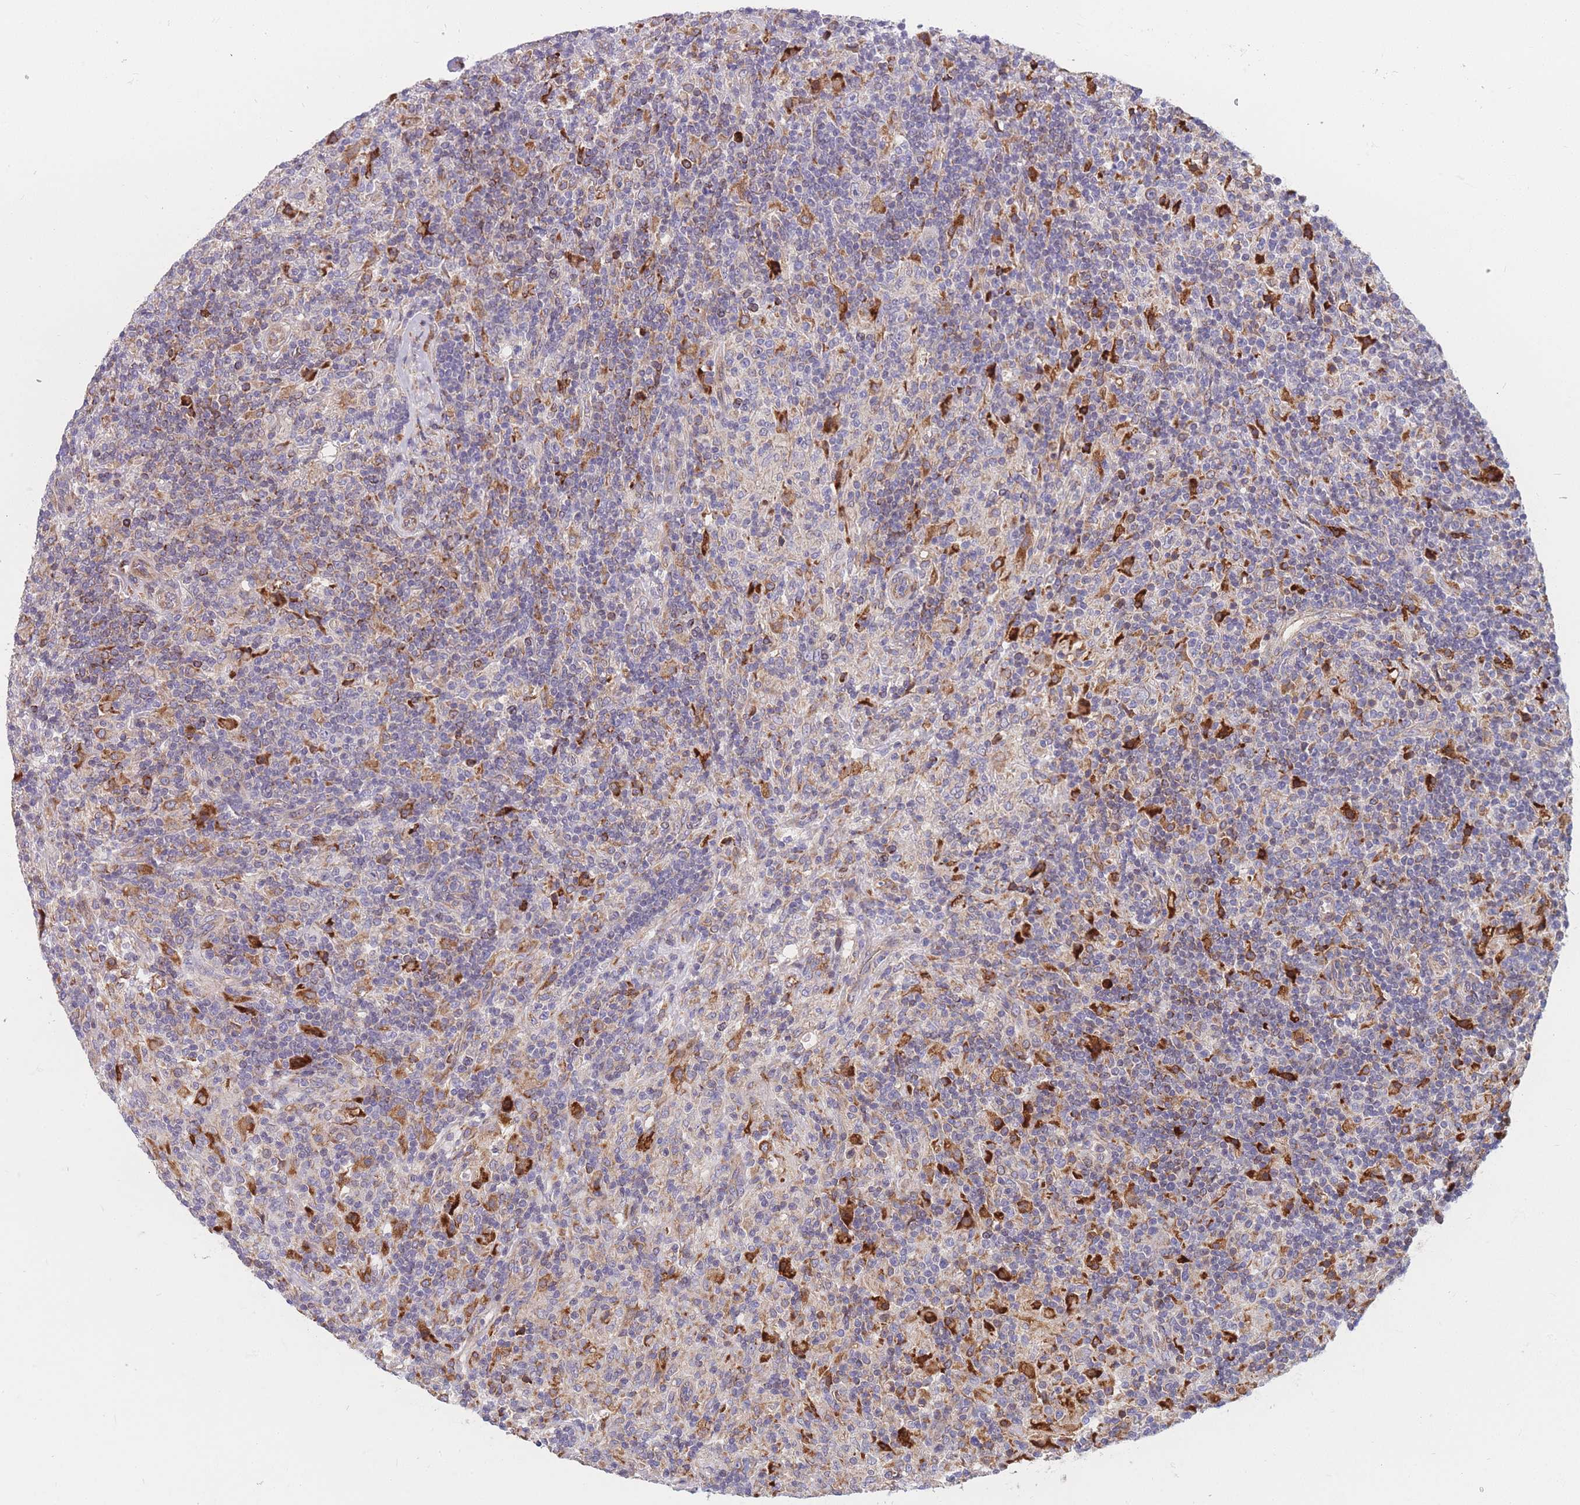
{"staining": {"intensity": "negative", "quantity": "none", "location": "none"}, "tissue": "lymphoma", "cell_type": "Tumor cells", "image_type": "cancer", "snomed": [{"axis": "morphology", "description": "Hodgkin's disease, NOS"}, {"axis": "topography", "description": "Lymph node"}], "caption": "DAB immunohistochemical staining of human Hodgkin's disease exhibits no significant expression in tumor cells.", "gene": "TMEM131L", "patient": {"sex": "male", "age": 70}}